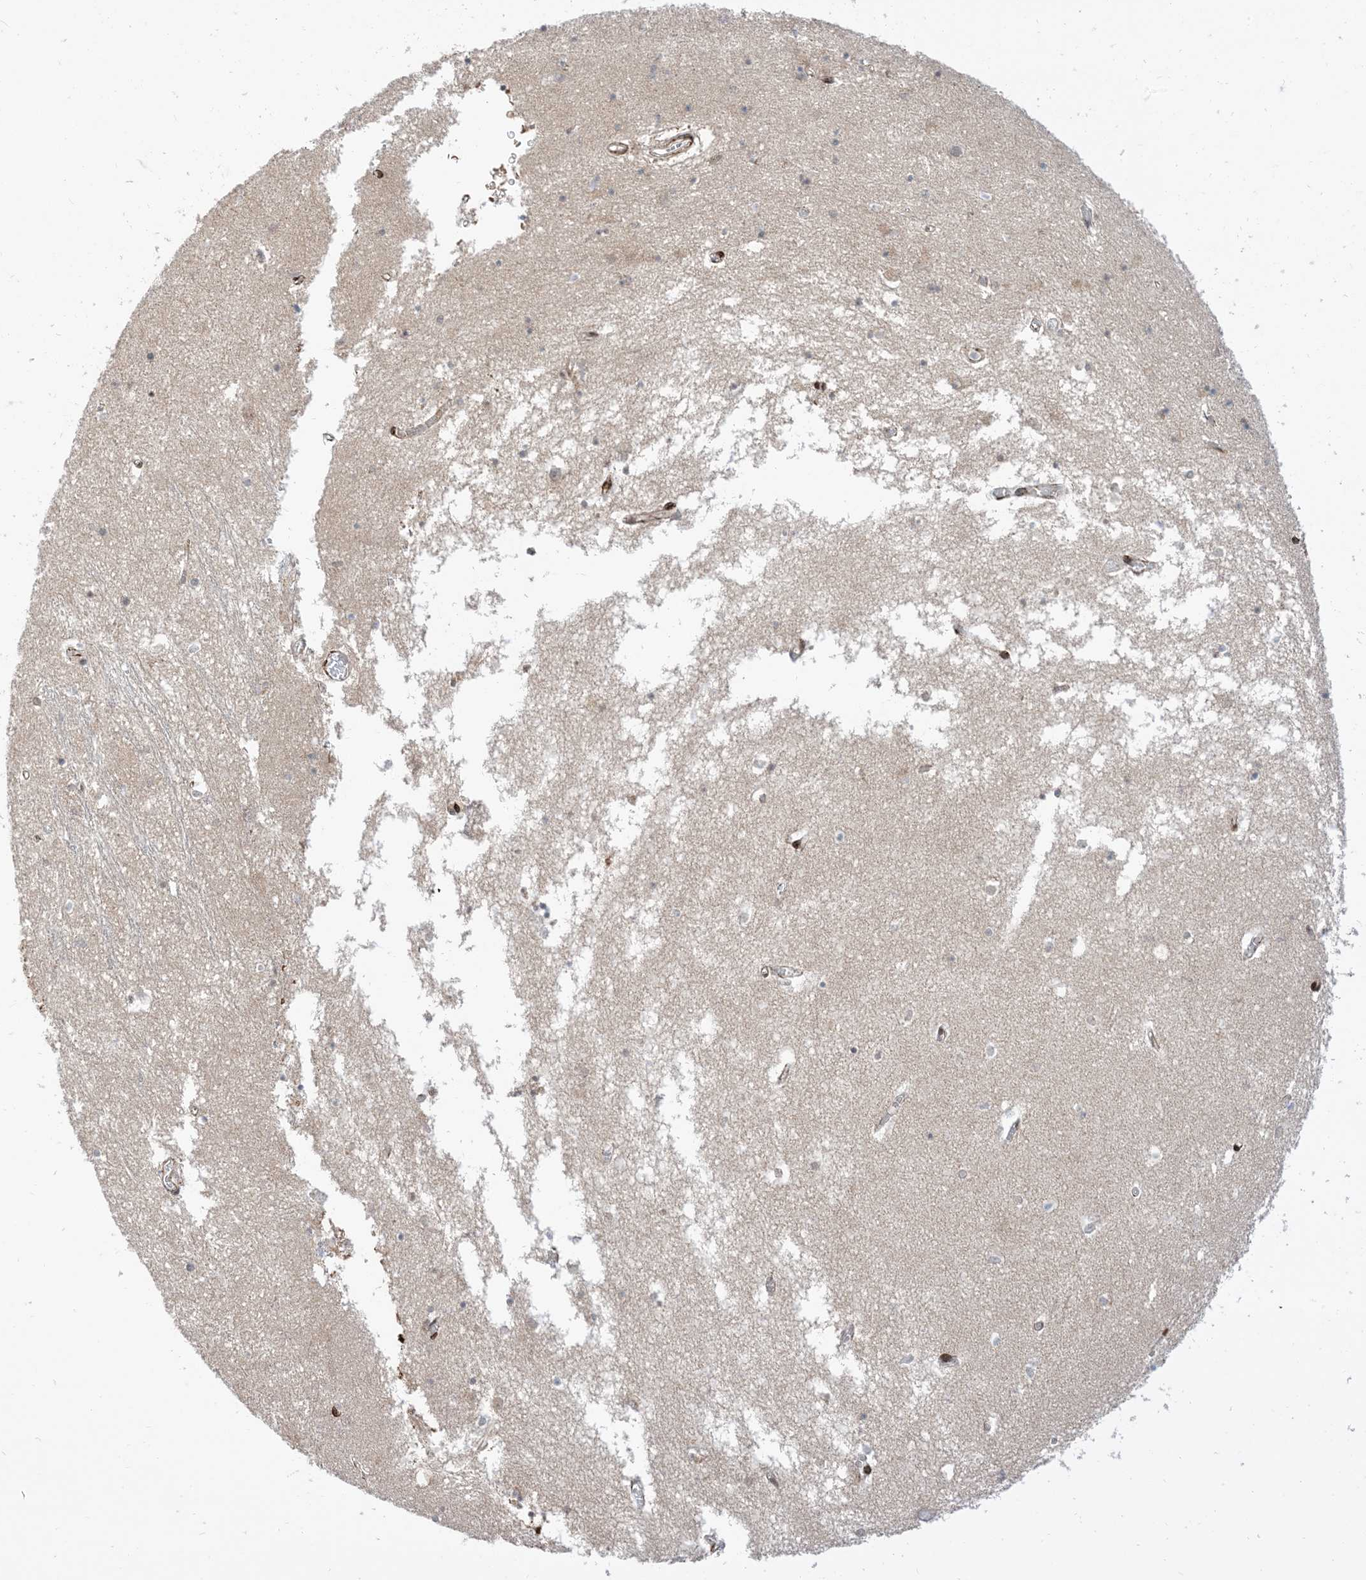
{"staining": {"intensity": "negative", "quantity": "none", "location": "none"}, "tissue": "hippocampus", "cell_type": "Glial cells", "image_type": "normal", "snomed": [{"axis": "morphology", "description": "Normal tissue, NOS"}, {"axis": "topography", "description": "Hippocampus"}], "caption": "Human hippocampus stained for a protein using immunohistochemistry displays no expression in glial cells.", "gene": "RIN1", "patient": {"sex": "male", "age": 70}}